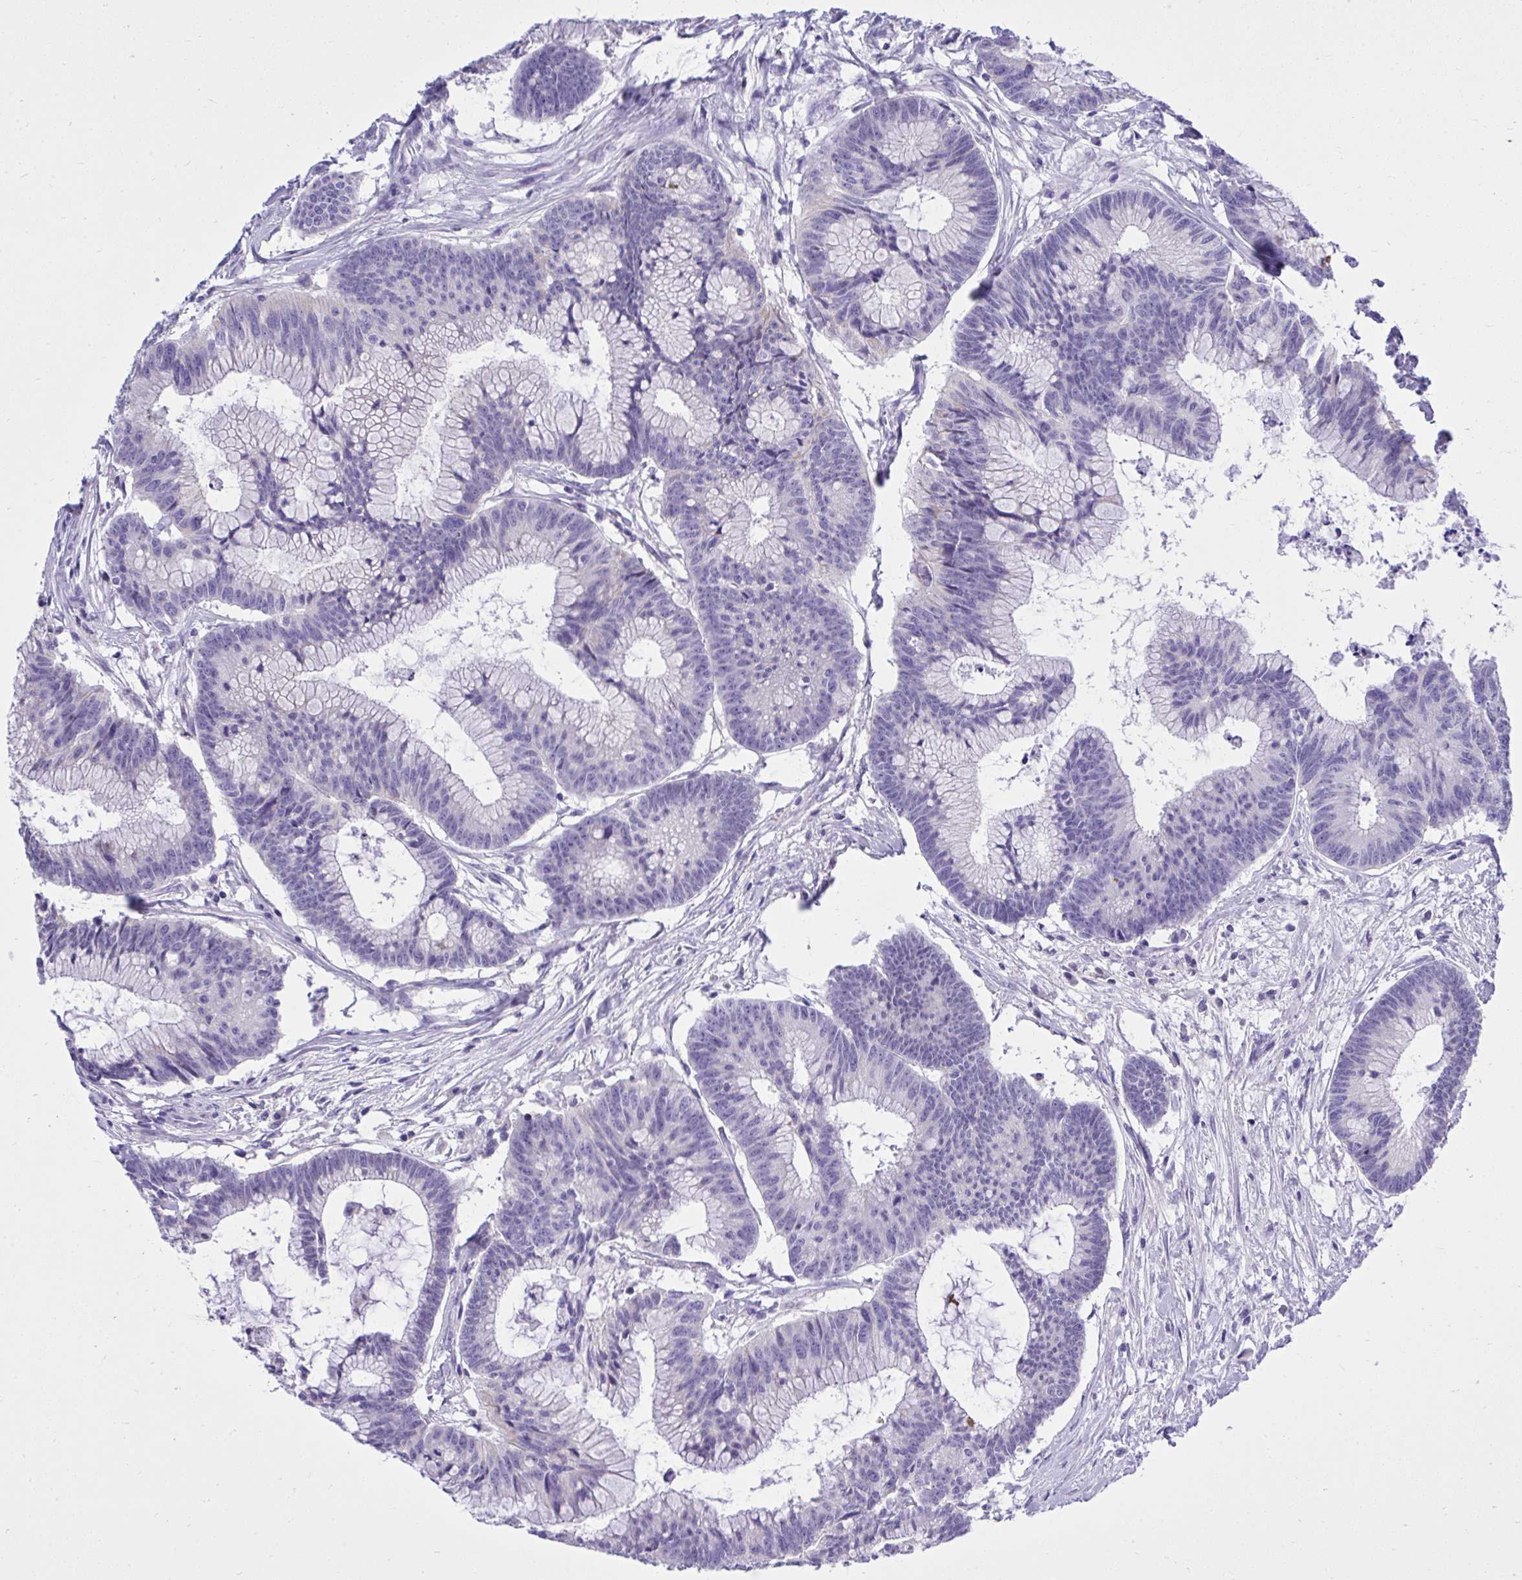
{"staining": {"intensity": "negative", "quantity": "none", "location": "none"}, "tissue": "colorectal cancer", "cell_type": "Tumor cells", "image_type": "cancer", "snomed": [{"axis": "morphology", "description": "Adenocarcinoma, NOS"}, {"axis": "topography", "description": "Colon"}], "caption": "Image shows no significant protein expression in tumor cells of adenocarcinoma (colorectal).", "gene": "ST6GALNAC3", "patient": {"sex": "female", "age": 78}}